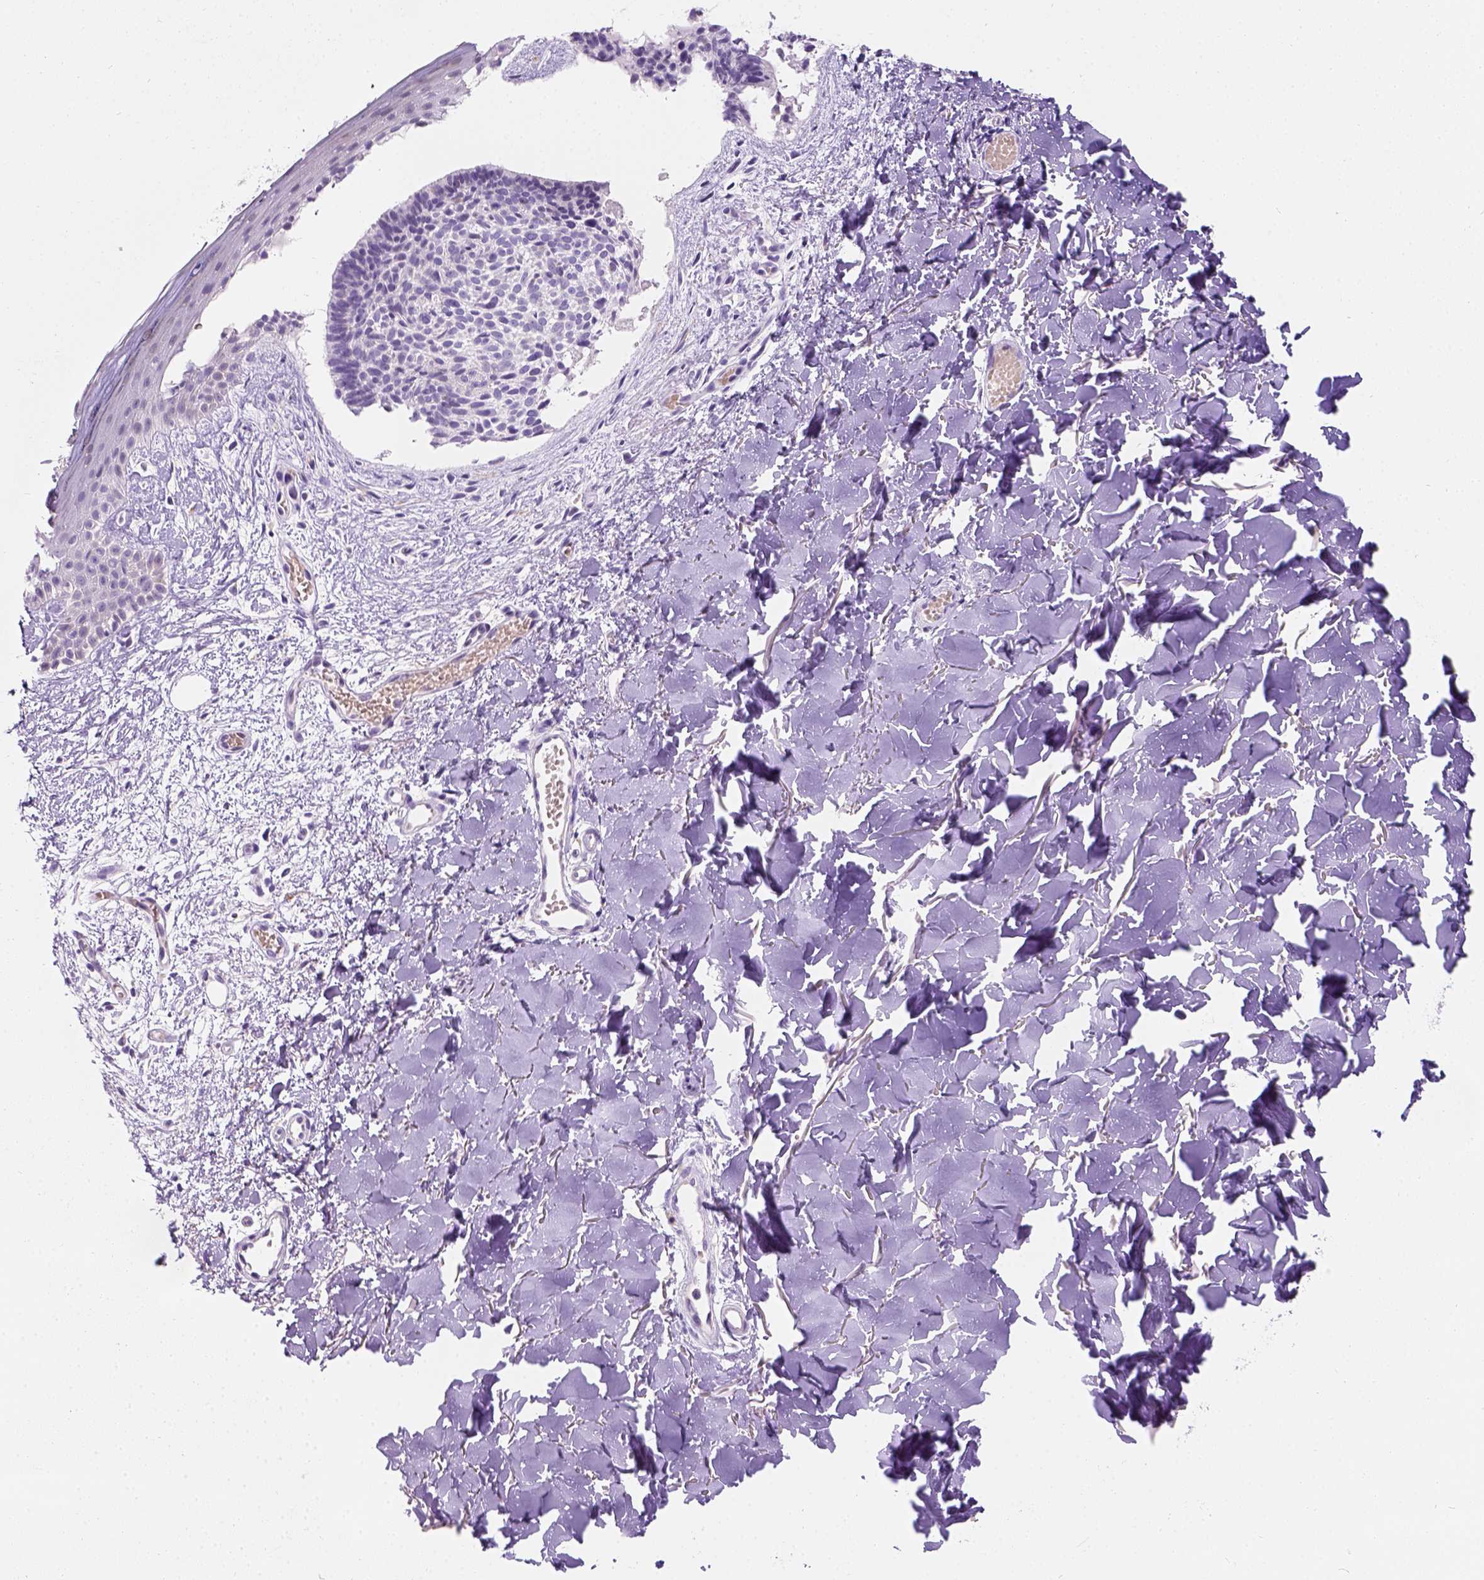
{"staining": {"intensity": "negative", "quantity": "none", "location": "none"}, "tissue": "skin cancer", "cell_type": "Tumor cells", "image_type": "cancer", "snomed": [{"axis": "morphology", "description": "Basal cell carcinoma"}, {"axis": "topography", "description": "Skin"}], "caption": "The histopathology image shows no significant staining in tumor cells of skin basal cell carcinoma.", "gene": "PHF7", "patient": {"sex": "male", "age": 51}}